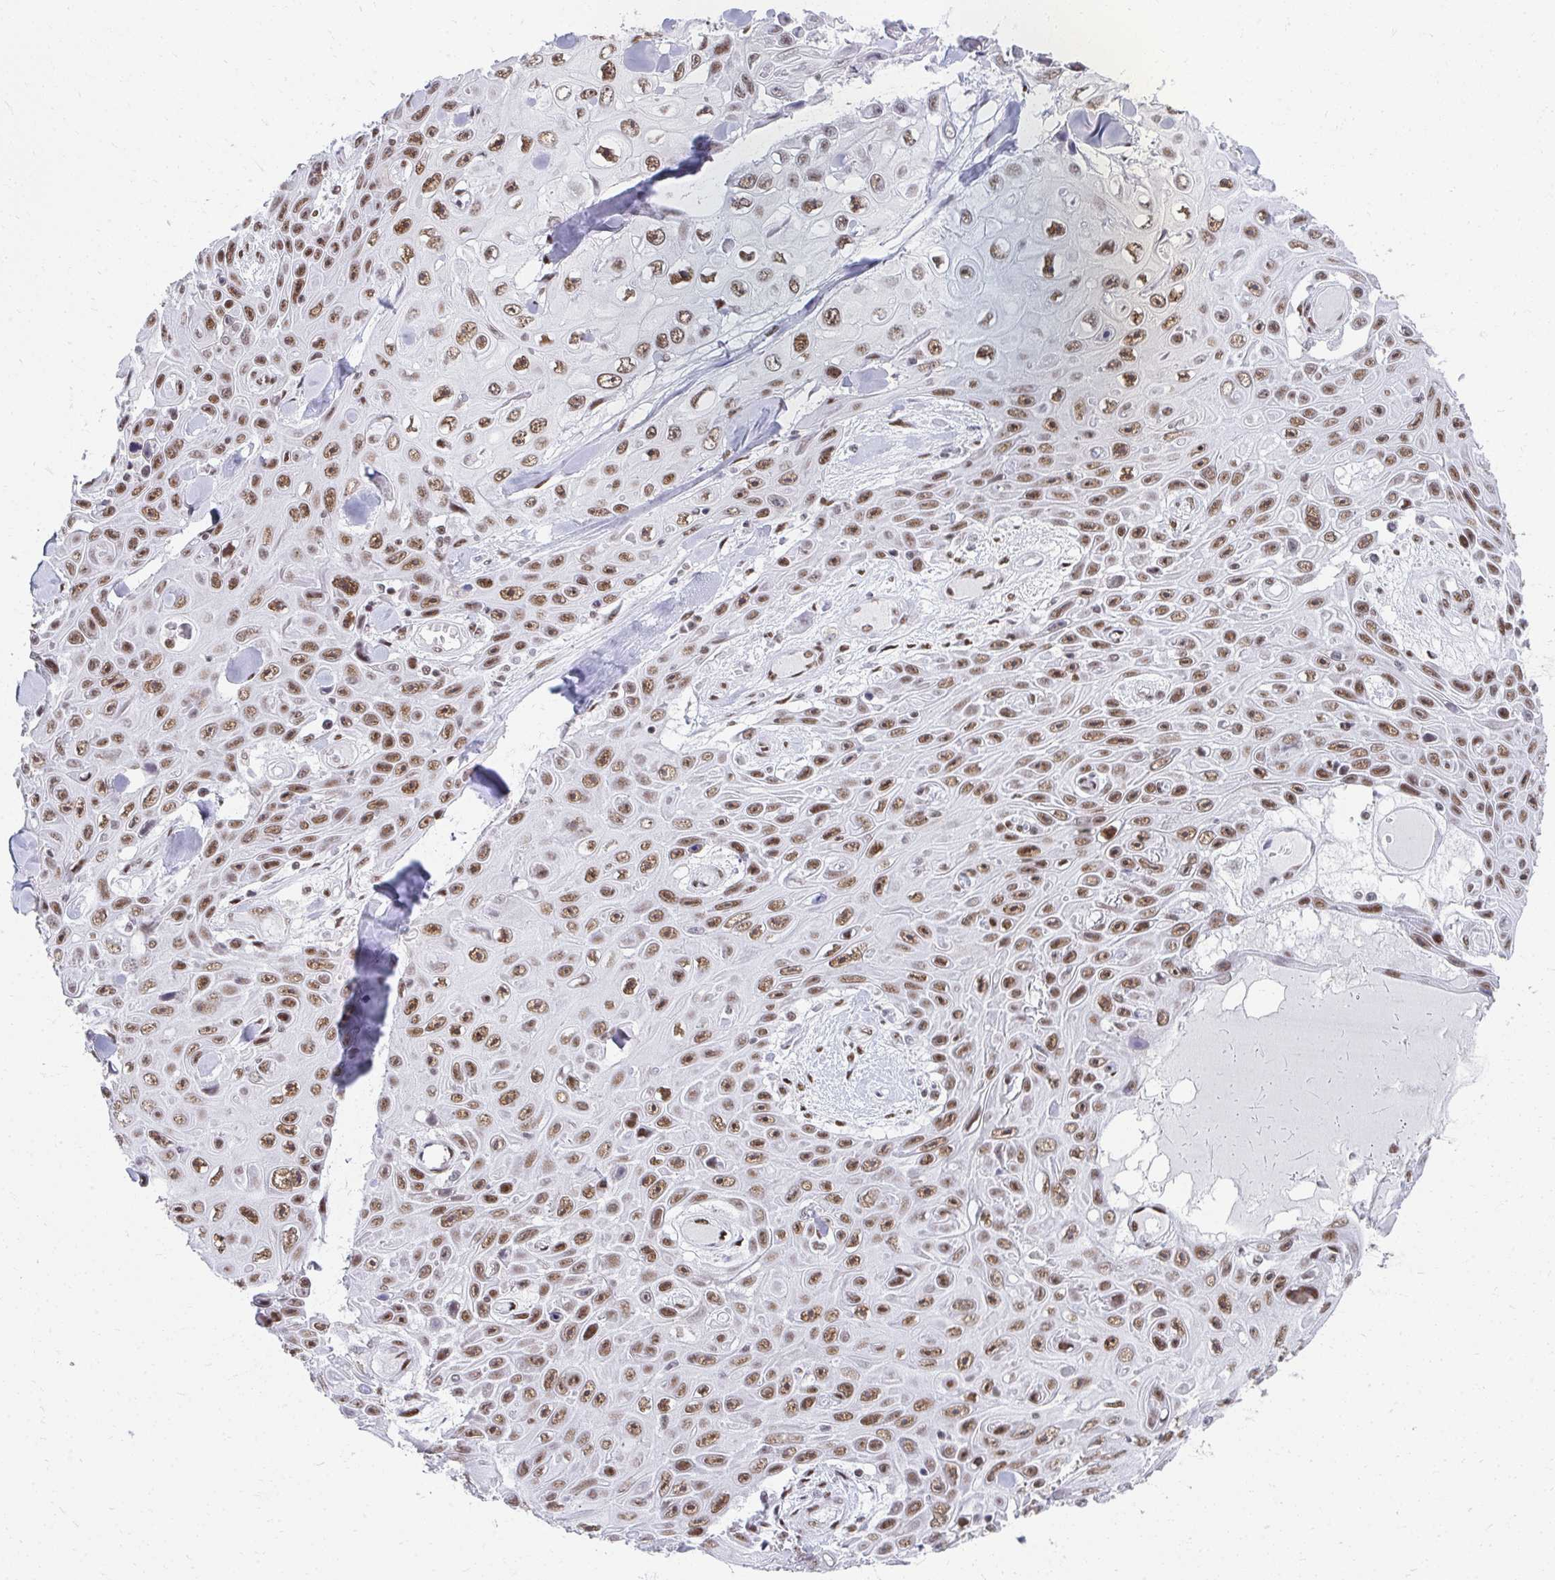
{"staining": {"intensity": "moderate", "quantity": ">75%", "location": "nuclear"}, "tissue": "skin cancer", "cell_type": "Tumor cells", "image_type": "cancer", "snomed": [{"axis": "morphology", "description": "Squamous cell carcinoma, NOS"}, {"axis": "topography", "description": "Skin"}], "caption": "IHC of human skin cancer reveals medium levels of moderate nuclear expression in approximately >75% of tumor cells.", "gene": "CREBBP", "patient": {"sex": "male", "age": 82}}